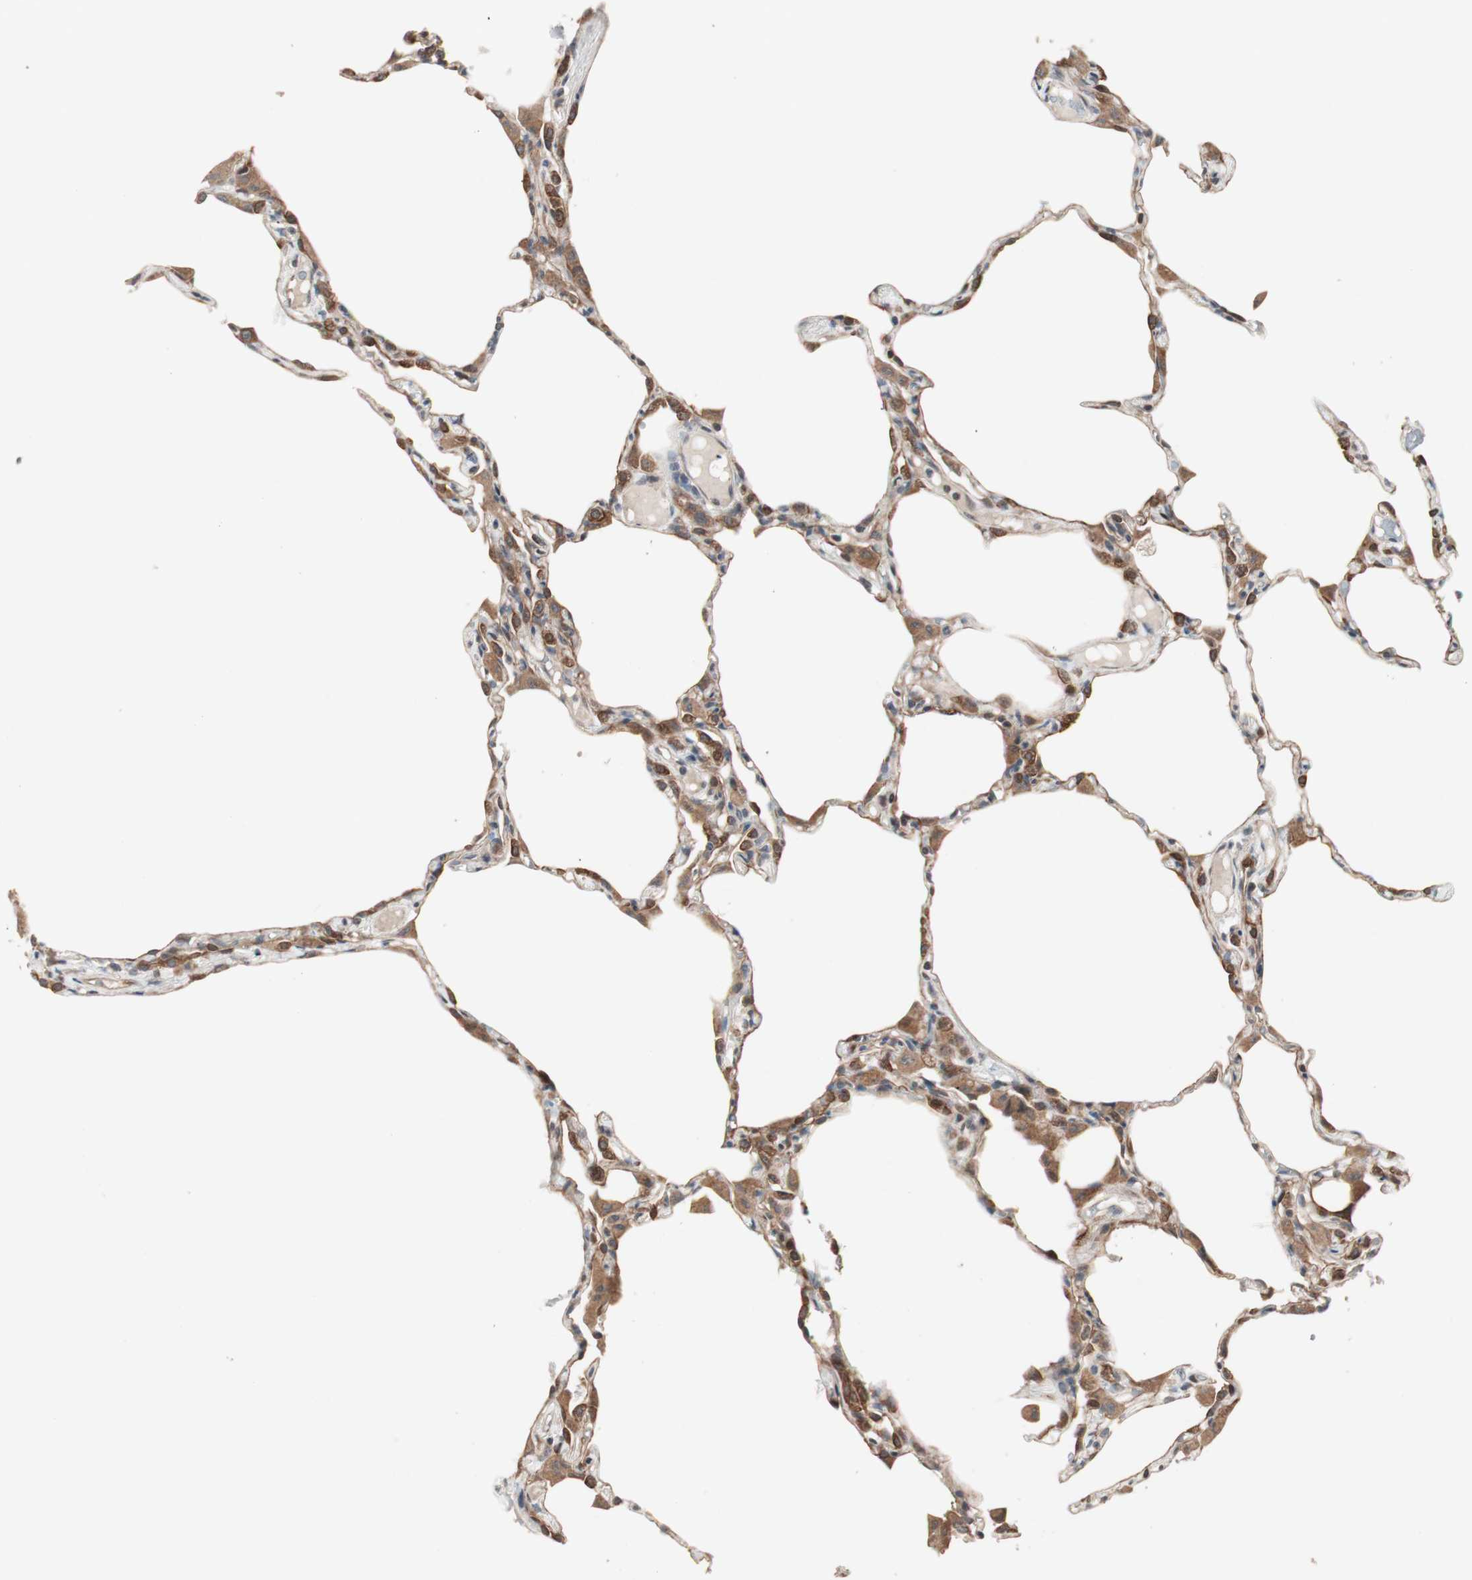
{"staining": {"intensity": "moderate", "quantity": ">75%", "location": "cytoplasmic/membranous"}, "tissue": "lung", "cell_type": "Alveolar cells", "image_type": "normal", "snomed": [{"axis": "morphology", "description": "Normal tissue, NOS"}, {"axis": "topography", "description": "Lung"}], "caption": "A high-resolution photomicrograph shows immunohistochemistry (IHC) staining of normal lung, which exhibits moderate cytoplasmic/membranous expression in approximately >75% of alveolar cells. The protein of interest is stained brown, and the nuclei are stained in blue (DAB IHC with brightfield microscopy, high magnification).", "gene": "FBXO5", "patient": {"sex": "female", "age": 49}}